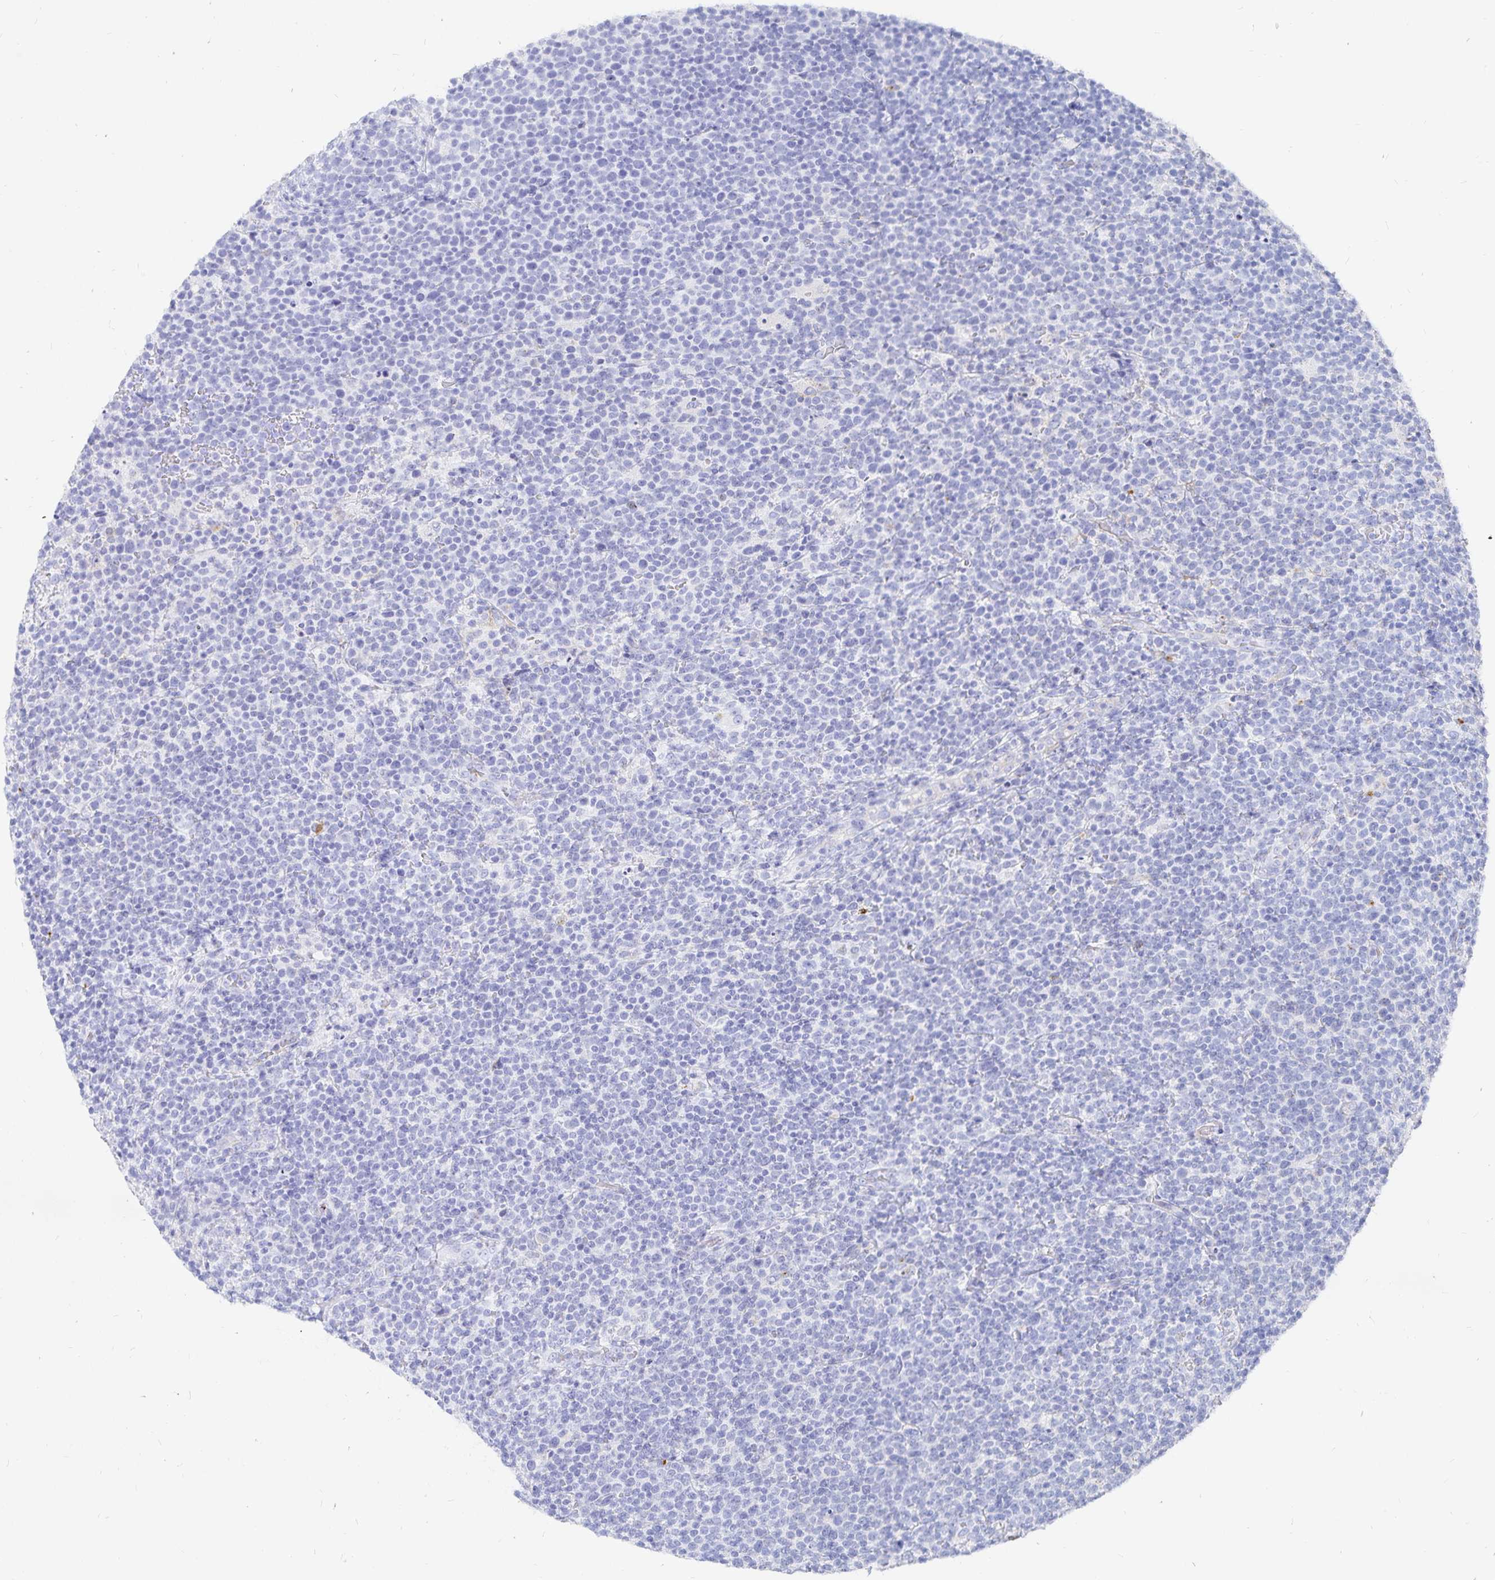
{"staining": {"intensity": "negative", "quantity": "none", "location": "none"}, "tissue": "lymphoma", "cell_type": "Tumor cells", "image_type": "cancer", "snomed": [{"axis": "morphology", "description": "Malignant lymphoma, non-Hodgkin's type, High grade"}, {"axis": "topography", "description": "Lymph node"}], "caption": "An image of human lymphoma is negative for staining in tumor cells. (DAB immunohistochemistry (IHC), high magnification).", "gene": "INSL5", "patient": {"sex": "male", "age": 61}}